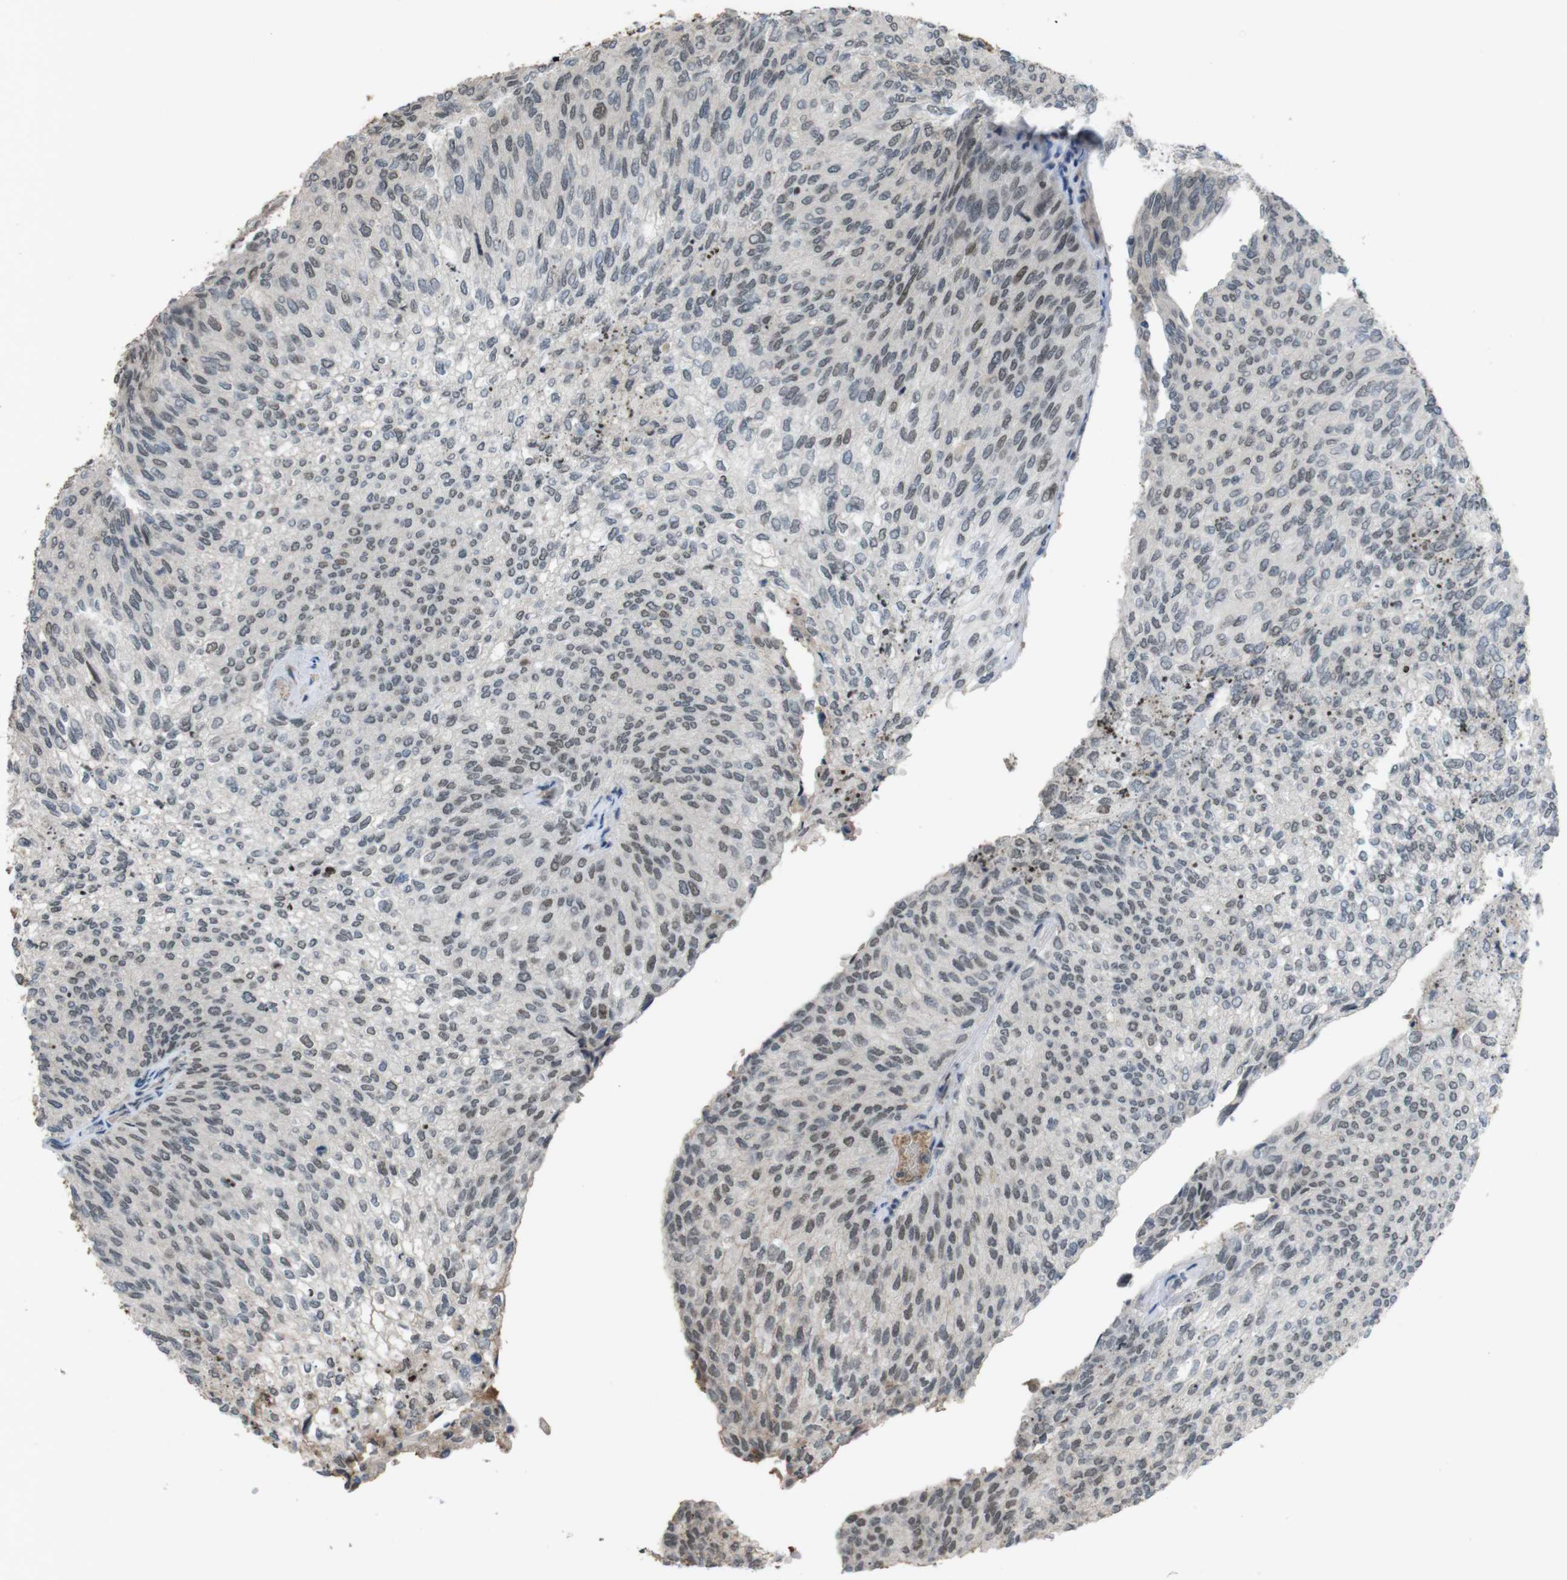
{"staining": {"intensity": "weak", "quantity": "25%-75%", "location": "nuclear"}, "tissue": "urothelial cancer", "cell_type": "Tumor cells", "image_type": "cancer", "snomed": [{"axis": "morphology", "description": "Urothelial carcinoma, Low grade"}, {"axis": "topography", "description": "Urinary bladder"}], "caption": "Urothelial cancer stained for a protein (brown) exhibits weak nuclear positive expression in approximately 25%-75% of tumor cells.", "gene": "SUB1", "patient": {"sex": "female", "age": 79}}